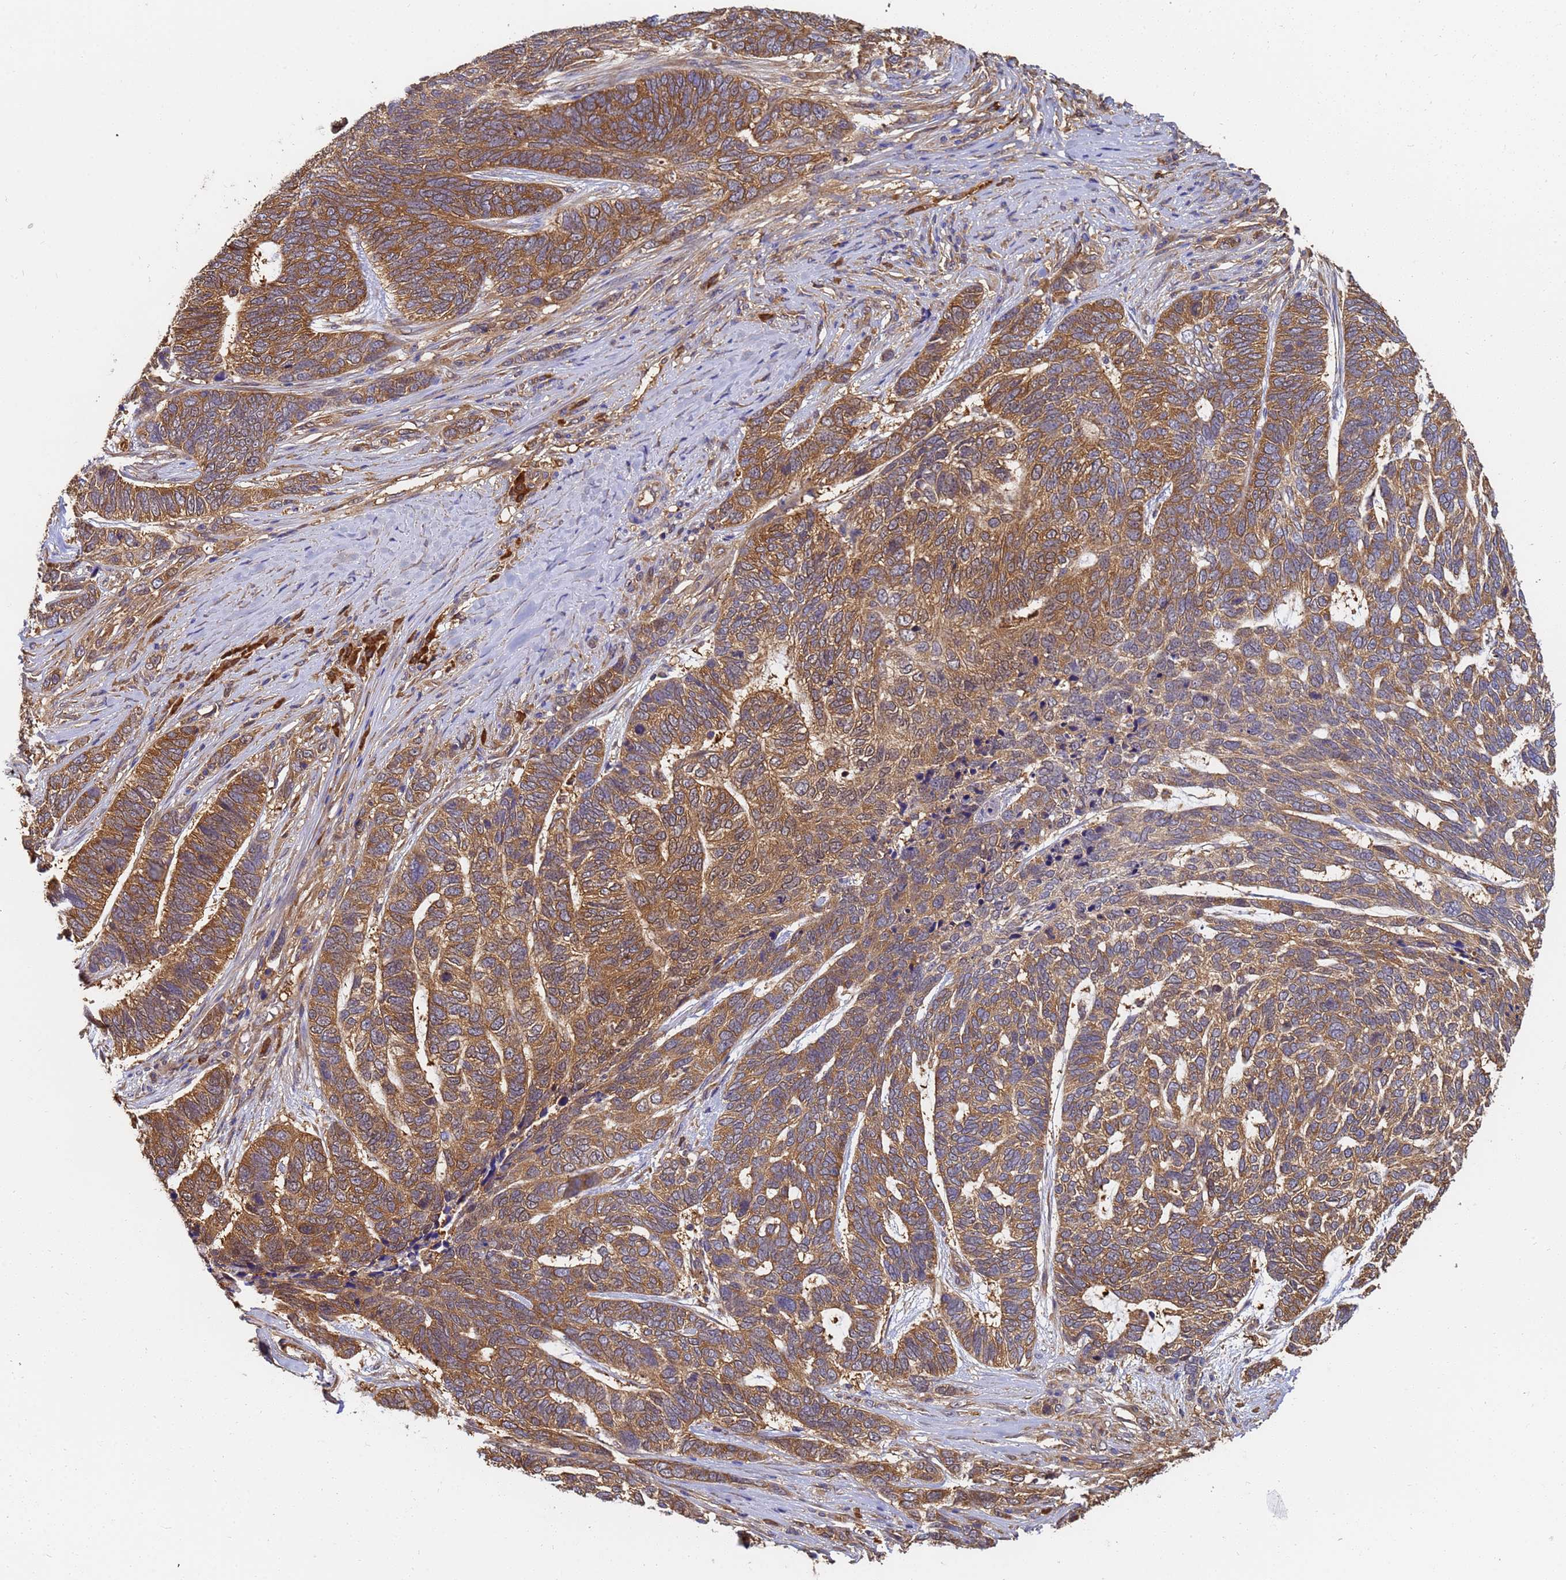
{"staining": {"intensity": "moderate", "quantity": ">75%", "location": "cytoplasmic/membranous"}, "tissue": "skin cancer", "cell_type": "Tumor cells", "image_type": "cancer", "snomed": [{"axis": "morphology", "description": "Basal cell carcinoma"}, {"axis": "topography", "description": "Skin"}], "caption": "This image displays basal cell carcinoma (skin) stained with IHC to label a protein in brown. The cytoplasmic/membranous of tumor cells show moderate positivity for the protein. Nuclei are counter-stained blue.", "gene": "NME1-NME2", "patient": {"sex": "female", "age": 65}}